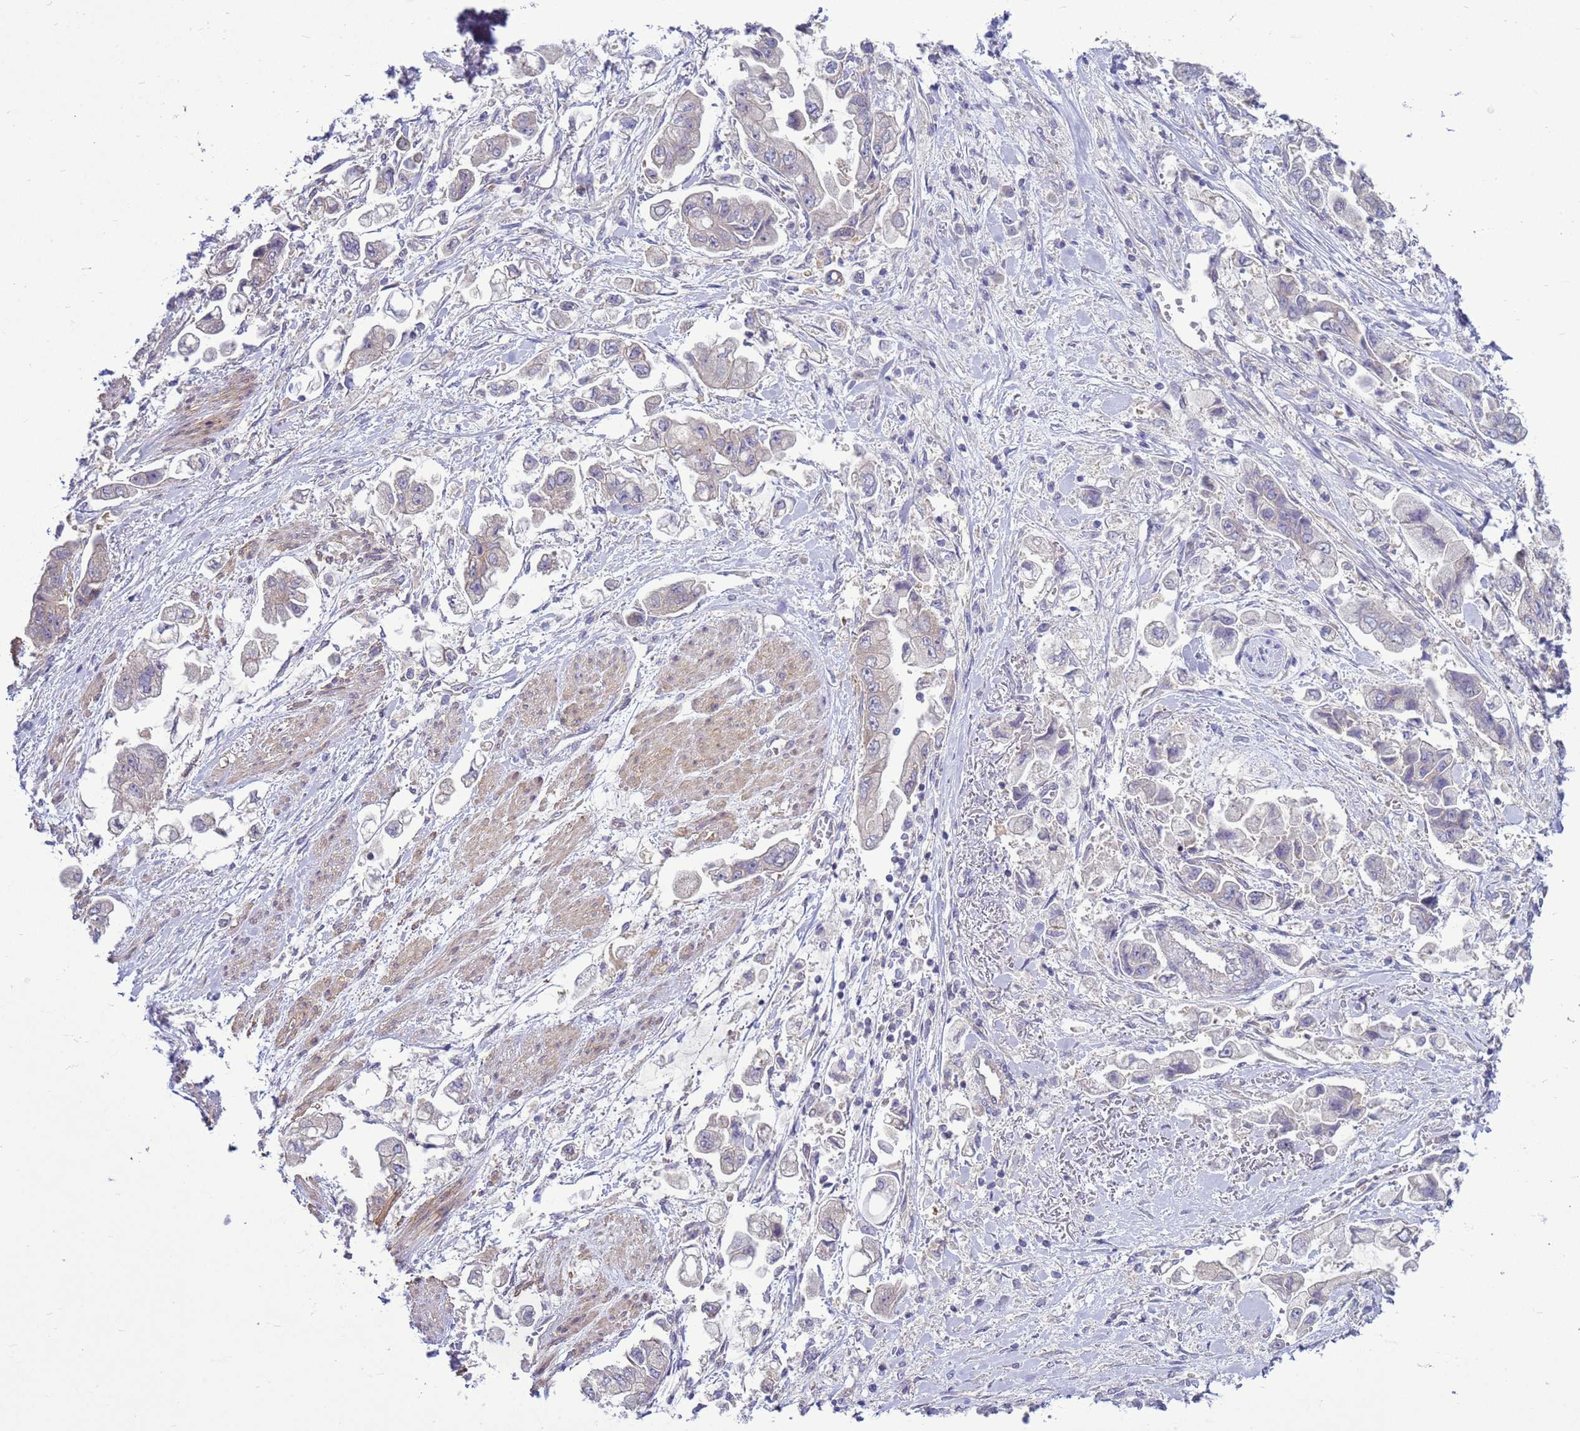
{"staining": {"intensity": "negative", "quantity": "none", "location": "none"}, "tissue": "stomach cancer", "cell_type": "Tumor cells", "image_type": "cancer", "snomed": [{"axis": "morphology", "description": "Adenocarcinoma, NOS"}, {"axis": "topography", "description": "Stomach"}], "caption": "Immunohistochemical staining of human stomach adenocarcinoma displays no significant staining in tumor cells.", "gene": "MON1B", "patient": {"sex": "male", "age": 62}}